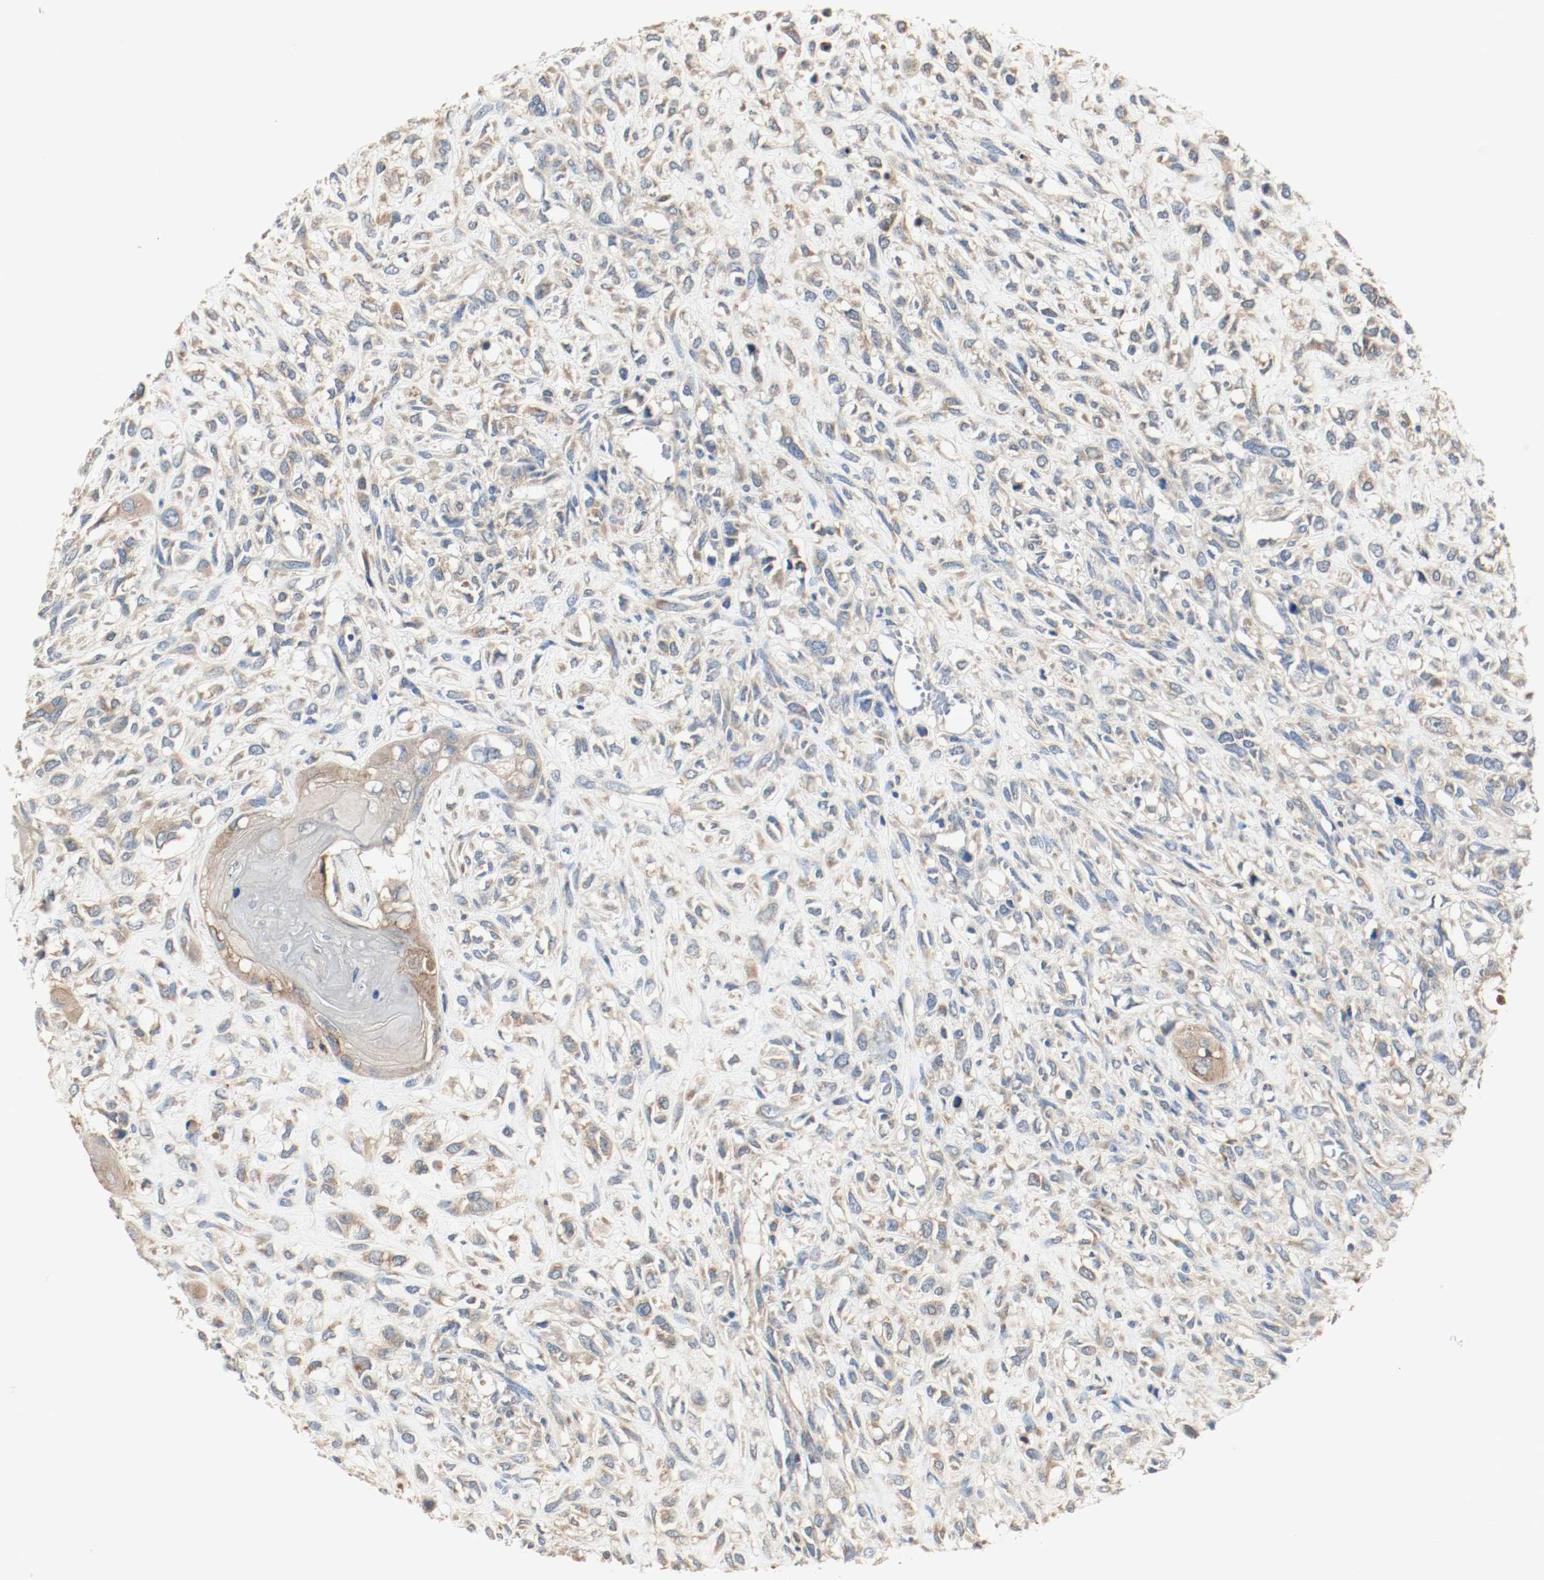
{"staining": {"intensity": "moderate", "quantity": ">75%", "location": "cytoplasmic/membranous"}, "tissue": "head and neck cancer", "cell_type": "Tumor cells", "image_type": "cancer", "snomed": [{"axis": "morphology", "description": "Necrosis, NOS"}, {"axis": "morphology", "description": "Neoplasm, malignant, NOS"}, {"axis": "topography", "description": "Salivary gland"}, {"axis": "topography", "description": "Head-Neck"}], "caption": "Moderate cytoplasmic/membranous expression is present in about >75% of tumor cells in head and neck cancer (malignant neoplasm).", "gene": "MELTF", "patient": {"sex": "male", "age": 43}}